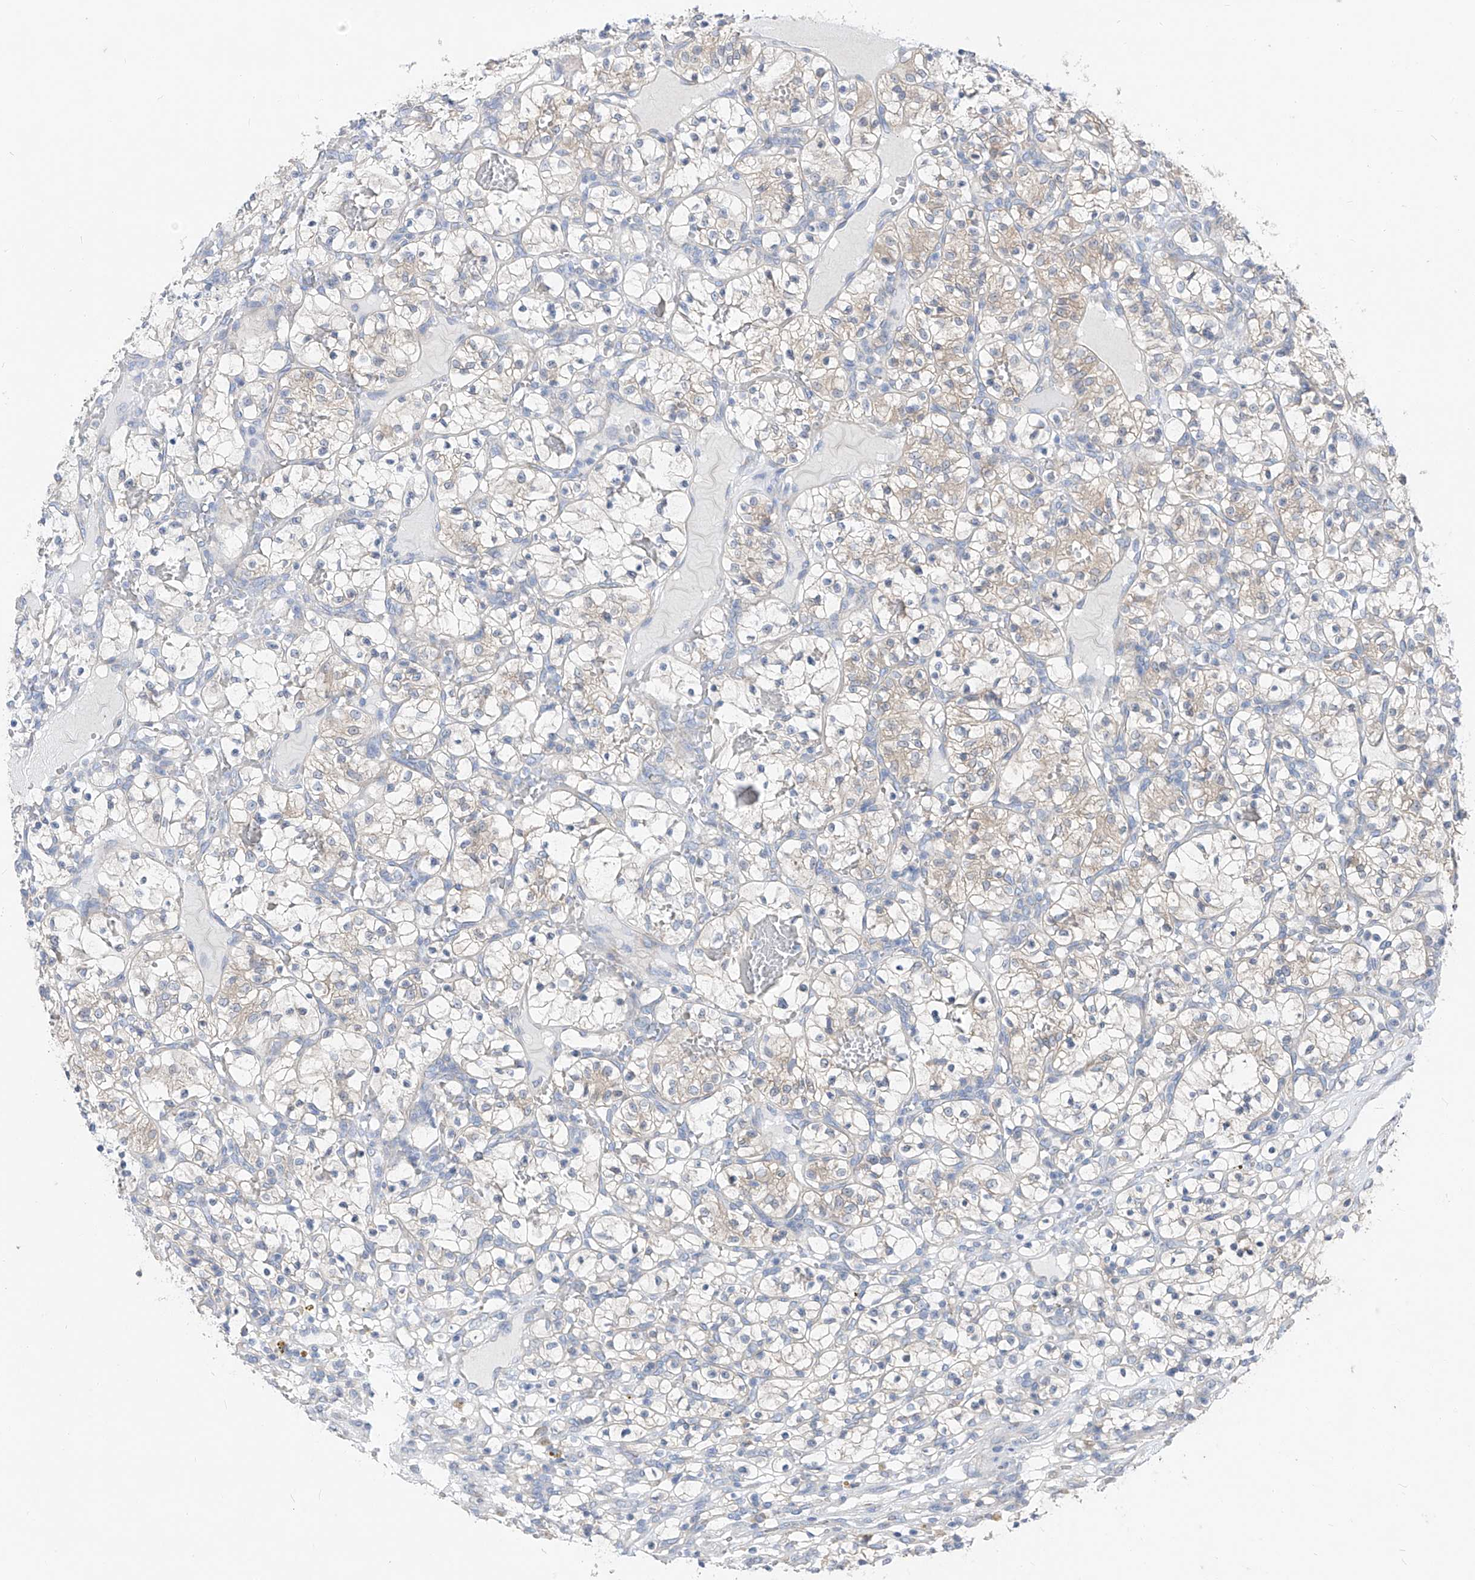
{"staining": {"intensity": "negative", "quantity": "none", "location": "none"}, "tissue": "renal cancer", "cell_type": "Tumor cells", "image_type": "cancer", "snomed": [{"axis": "morphology", "description": "Adenocarcinoma, NOS"}, {"axis": "topography", "description": "Kidney"}], "caption": "High magnification brightfield microscopy of adenocarcinoma (renal) stained with DAB (brown) and counterstained with hematoxylin (blue): tumor cells show no significant positivity.", "gene": "UFL1", "patient": {"sex": "female", "age": 57}}